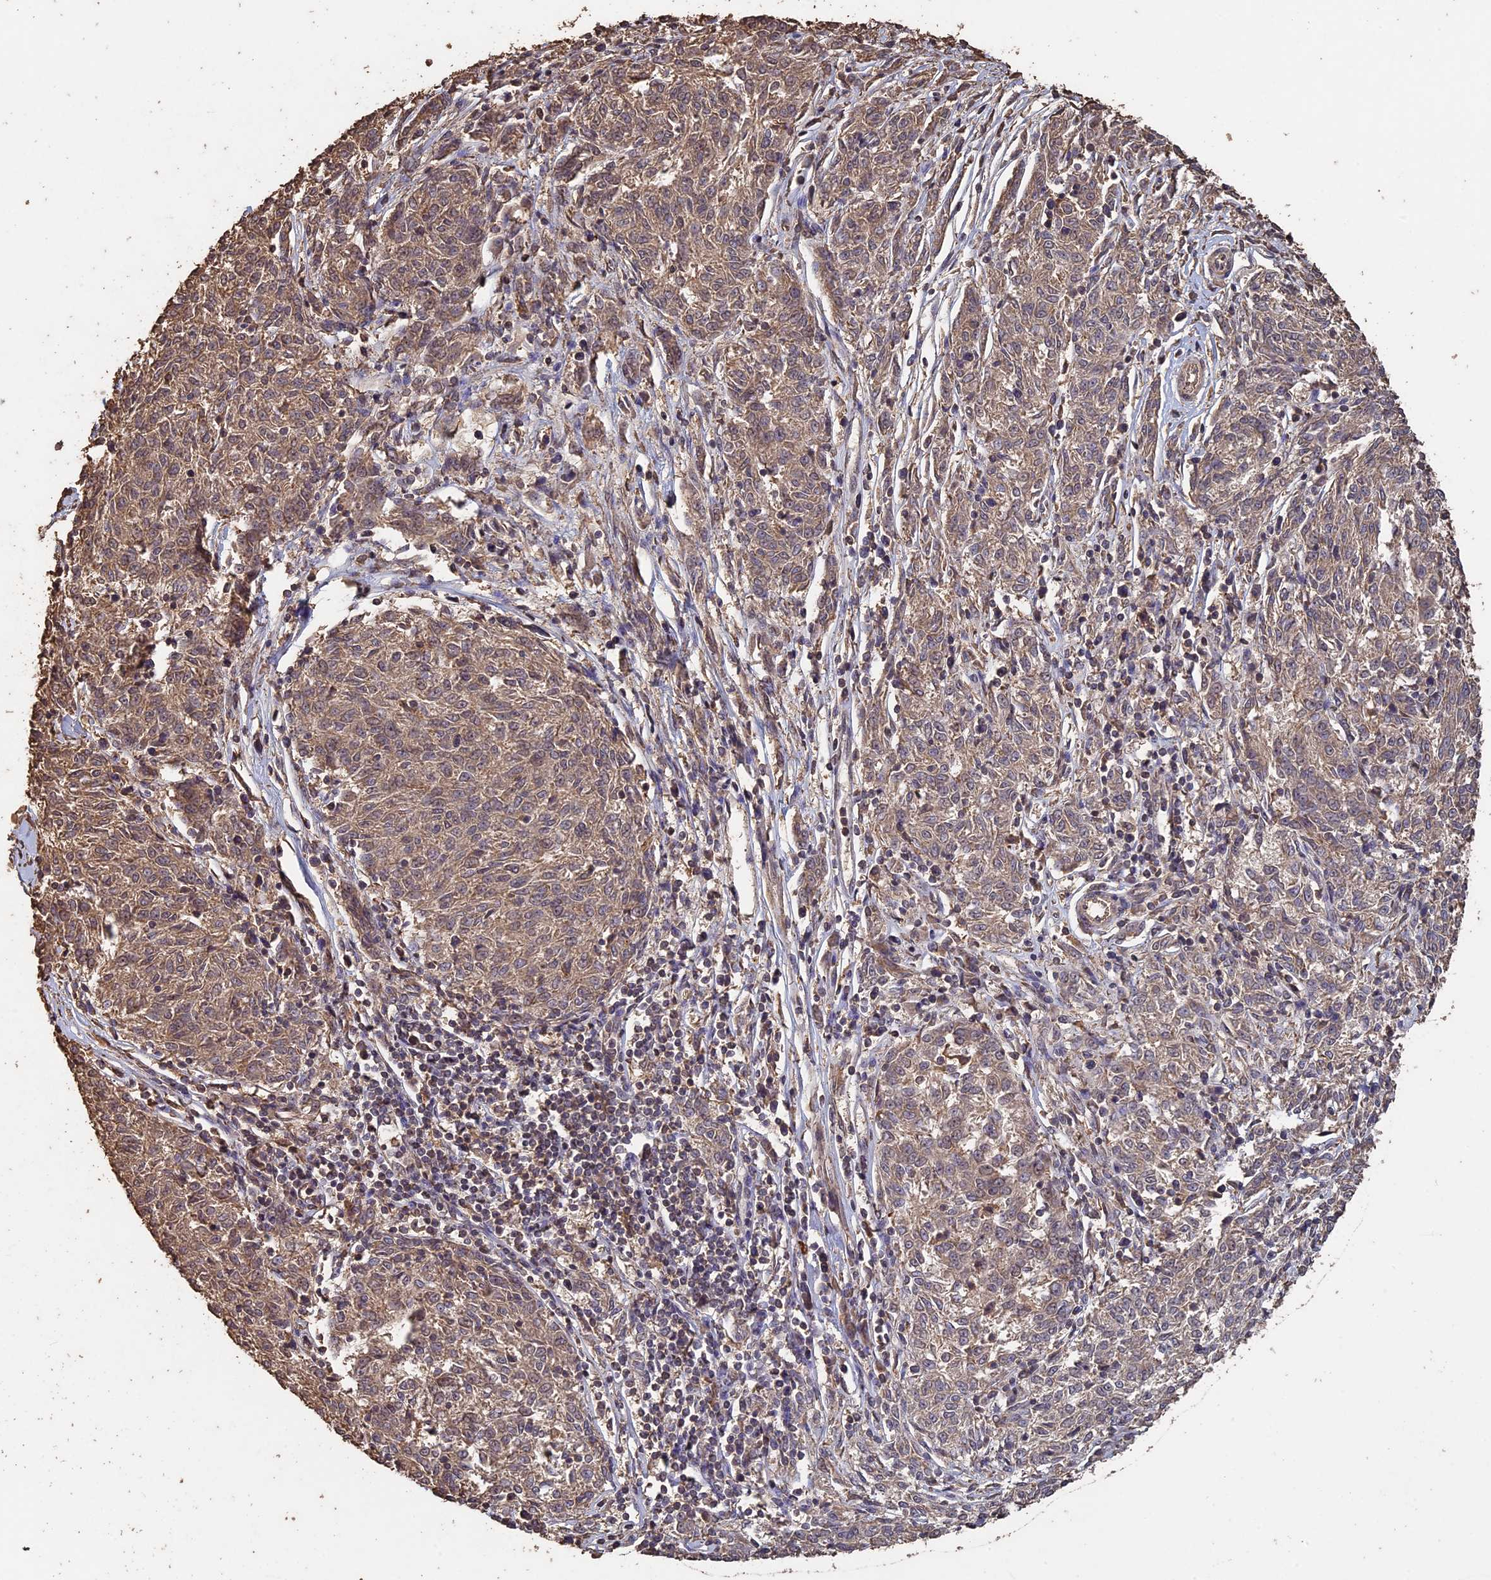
{"staining": {"intensity": "weak", "quantity": ">75%", "location": "cytoplasmic/membranous"}, "tissue": "melanoma", "cell_type": "Tumor cells", "image_type": "cancer", "snomed": [{"axis": "morphology", "description": "Malignant melanoma, NOS"}, {"axis": "topography", "description": "Skin"}], "caption": "Weak cytoplasmic/membranous protein expression is identified in about >75% of tumor cells in melanoma.", "gene": "HUNK", "patient": {"sex": "female", "age": 72}}